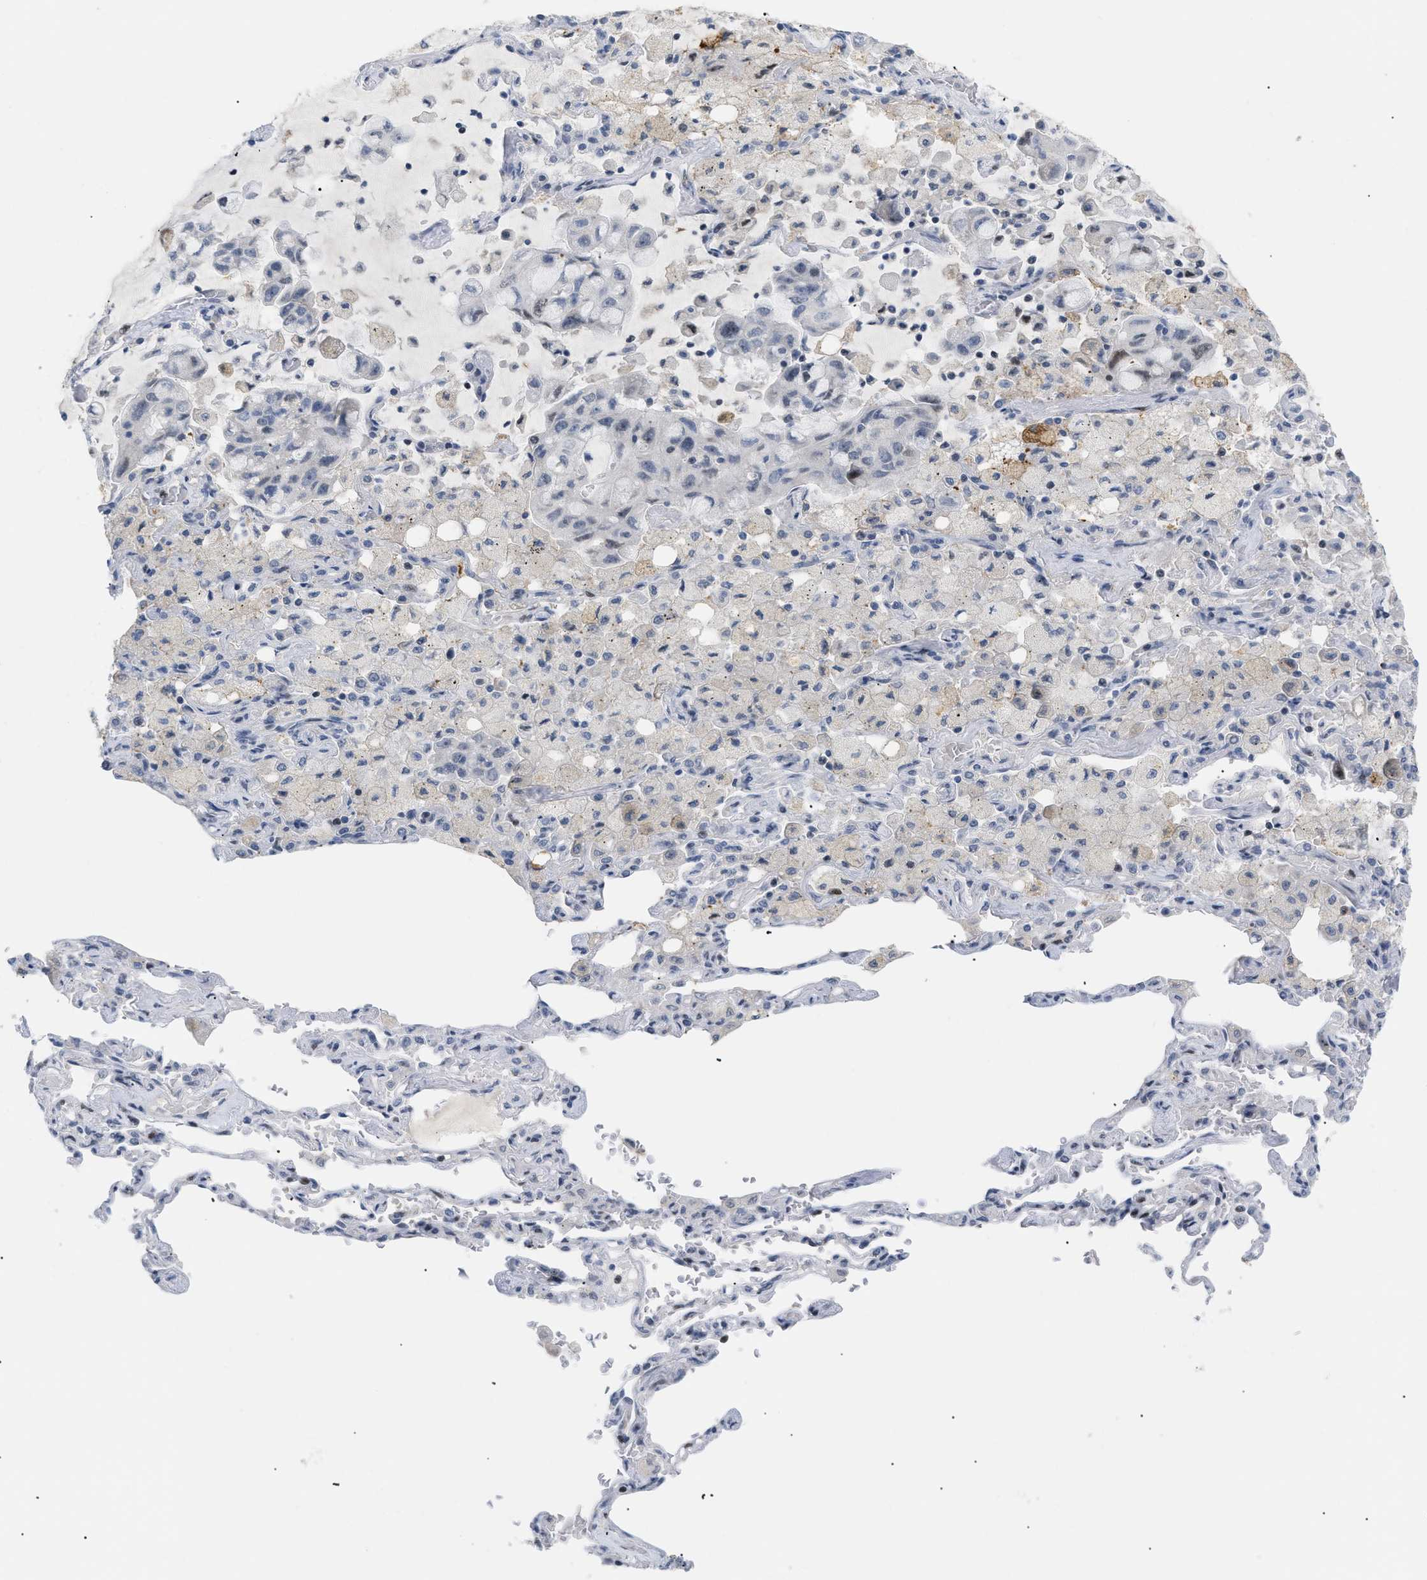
{"staining": {"intensity": "negative", "quantity": "none", "location": "none"}, "tissue": "lung cancer", "cell_type": "Tumor cells", "image_type": "cancer", "snomed": [{"axis": "morphology", "description": "Adenocarcinoma, NOS"}, {"axis": "topography", "description": "Lung"}], "caption": "This is an immunohistochemistry (IHC) image of human adenocarcinoma (lung). There is no positivity in tumor cells.", "gene": "MED1", "patient": {"sex": "male", "age": 64}}